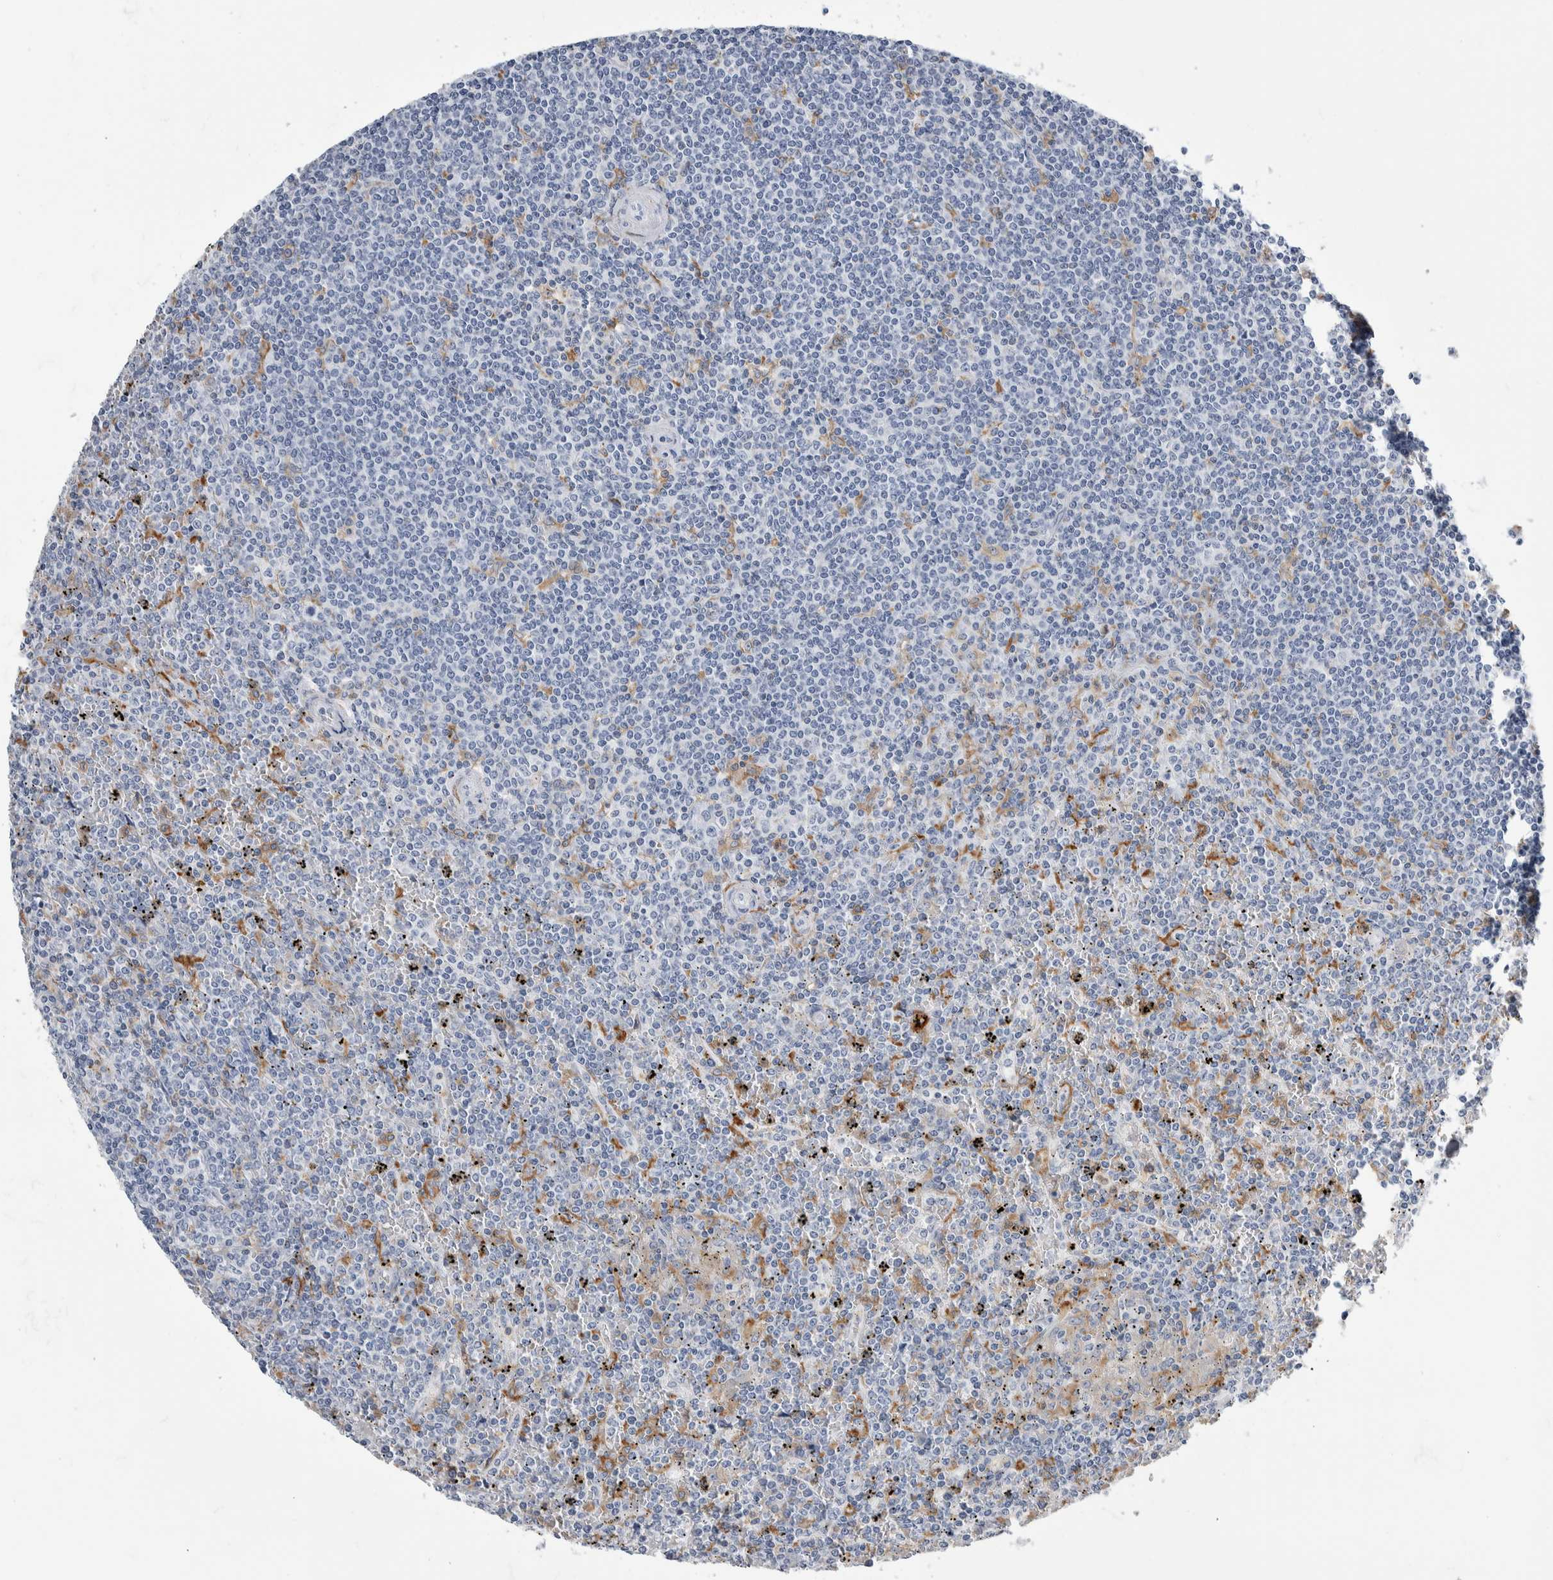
{"staining": {"intensity": "negative", "quantity": "none", "location": "none"}, "tissue": "lymphoma", "cell_type": "Tumor cells", "image_type": "cancer", "snomed": [{"axis": "morphology", "description": "Malignant lymphoma, non-Hodgkin's type, Low grade"}, {"axis": "topography", "description": "Spleen"}], "caption": "Immunohistochemical staining of human lymphoma displays no significant staining in tumor cells.", "gene": "SKAP2", "patient": {"sex": "female", "age": 19}}